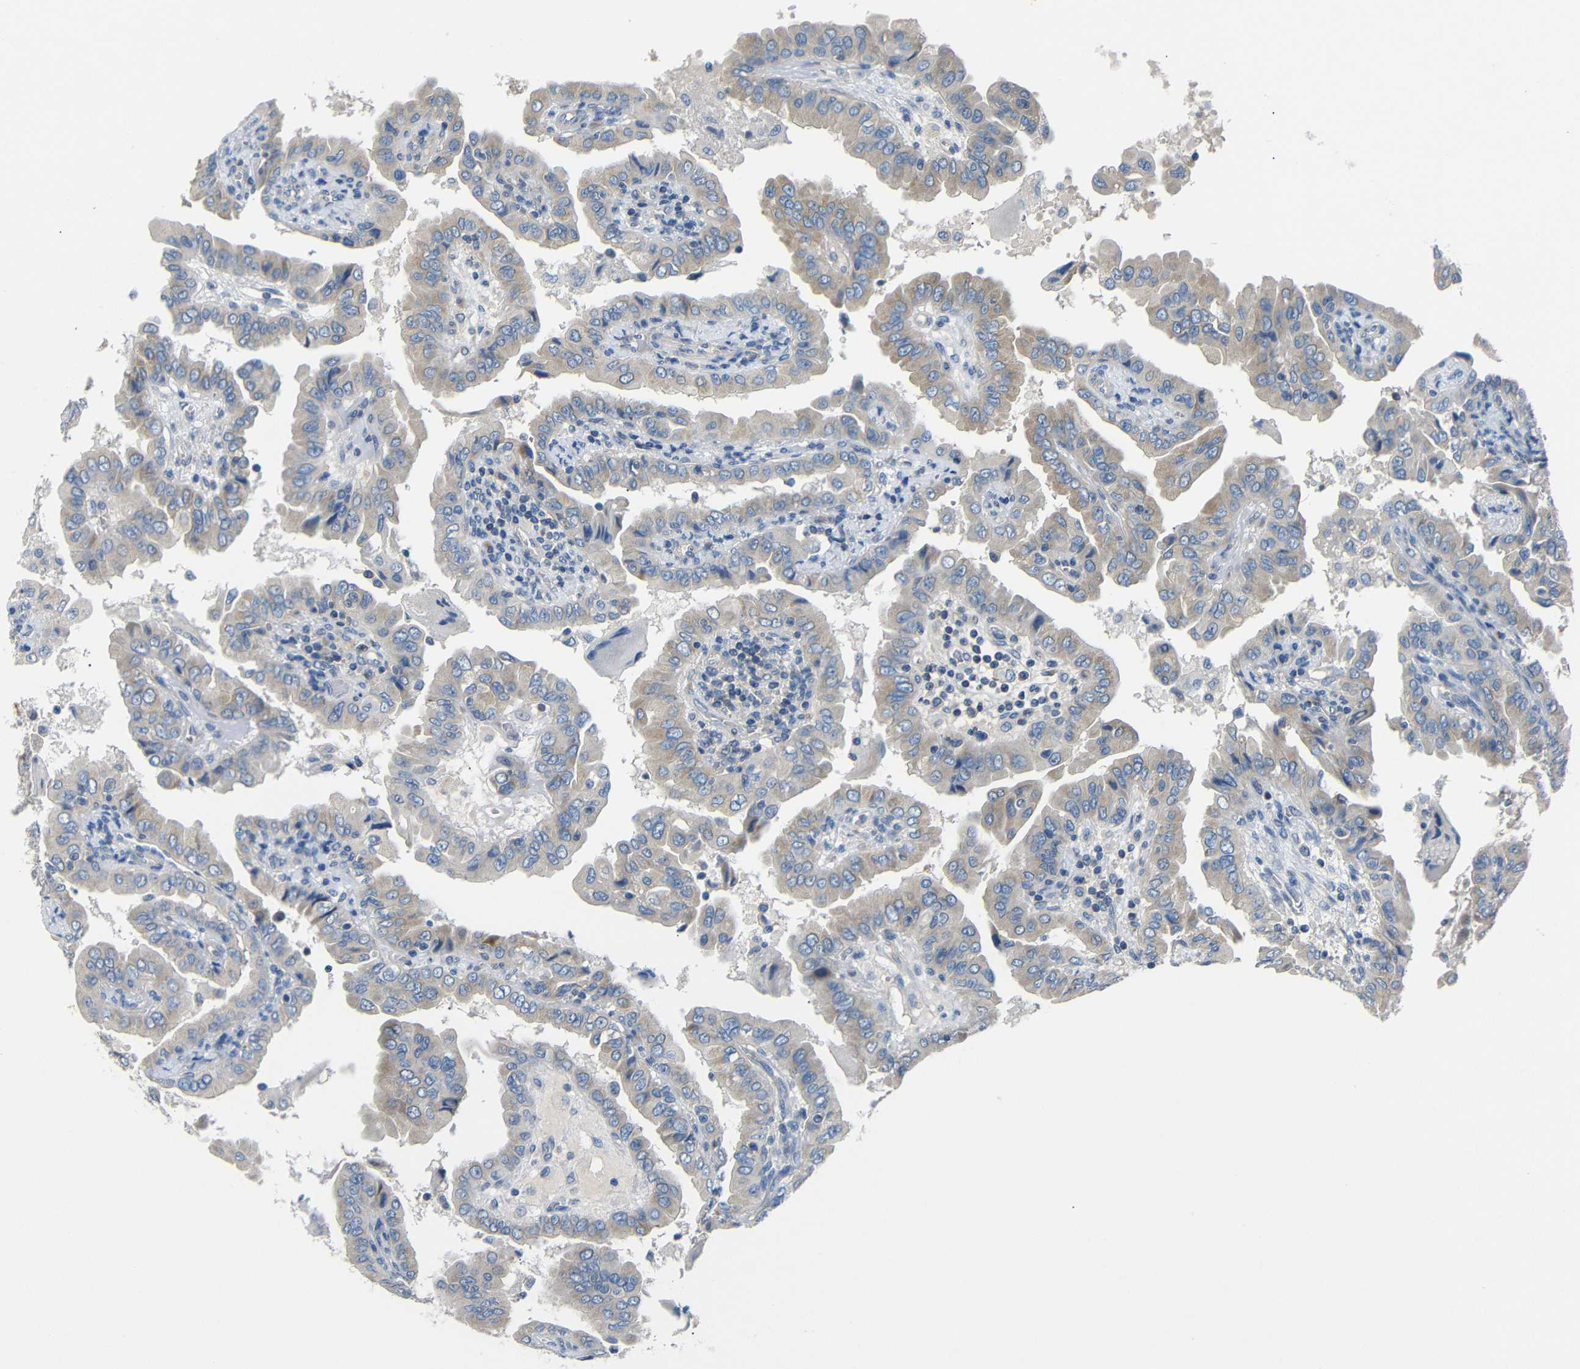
{"staining": {"intensity": "weak", "quantity": ">75%", "location": "cytoplasmic/membranous"}, "tissue": "thyroid cancer", "cell_type": "Tumor cells", "image_type": "cancer", "snomed": [{"axis": "morphology", "description": "Papillary adenocarcinoma, NOS"}, {"axis": "topography", "description": "Thyroid gland"}], "caption": "Protein expression analysis of thyroid cancer (papillary adenocarcinoma) reveals weak cytoplasmic/membranous staining in approximately >75% of tumor cells. (IHC, brightfield microscopy, high magnification).", "gene": "DCP1A", "patient": {"sex": "male", "age": 33}}